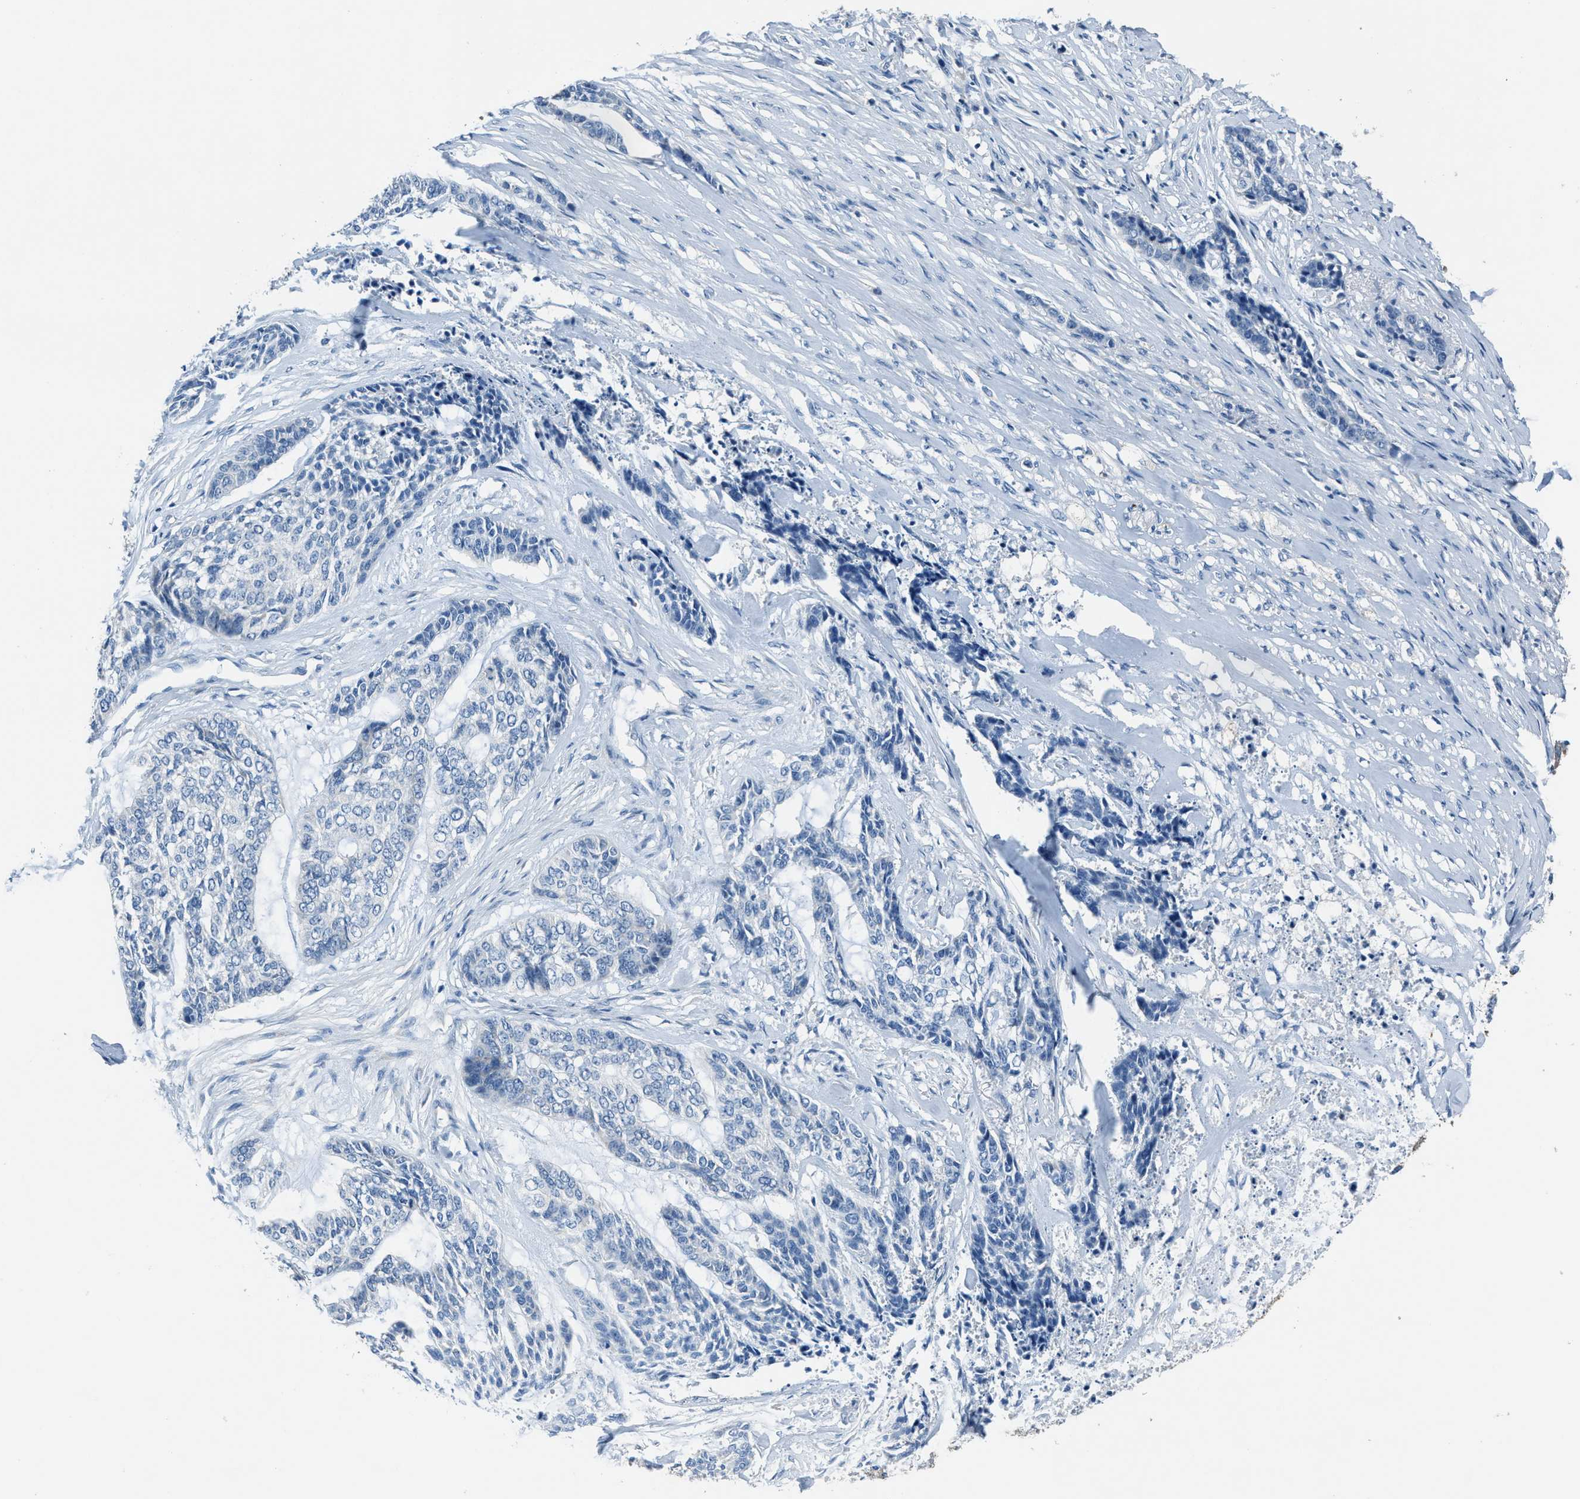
{"staining": {"intensity": "negative", "quantity": "none", "location": "none"}, "tissue": "skin cancer", "cell_type": "Tumor cells", "image_type": "cancer", "snomed": [{"axis": "morphology", "description": "Basal cell carcinoma"}, {"axis": "topography", "description": "Skin"}], "caption": "This is an immunohistochemistry (IHC) image of basal cell carcinoma (skin). There is no positivity in tumor cells.", "gene": "ADAM2", "patient": {"sex": "female", "age": 64}}